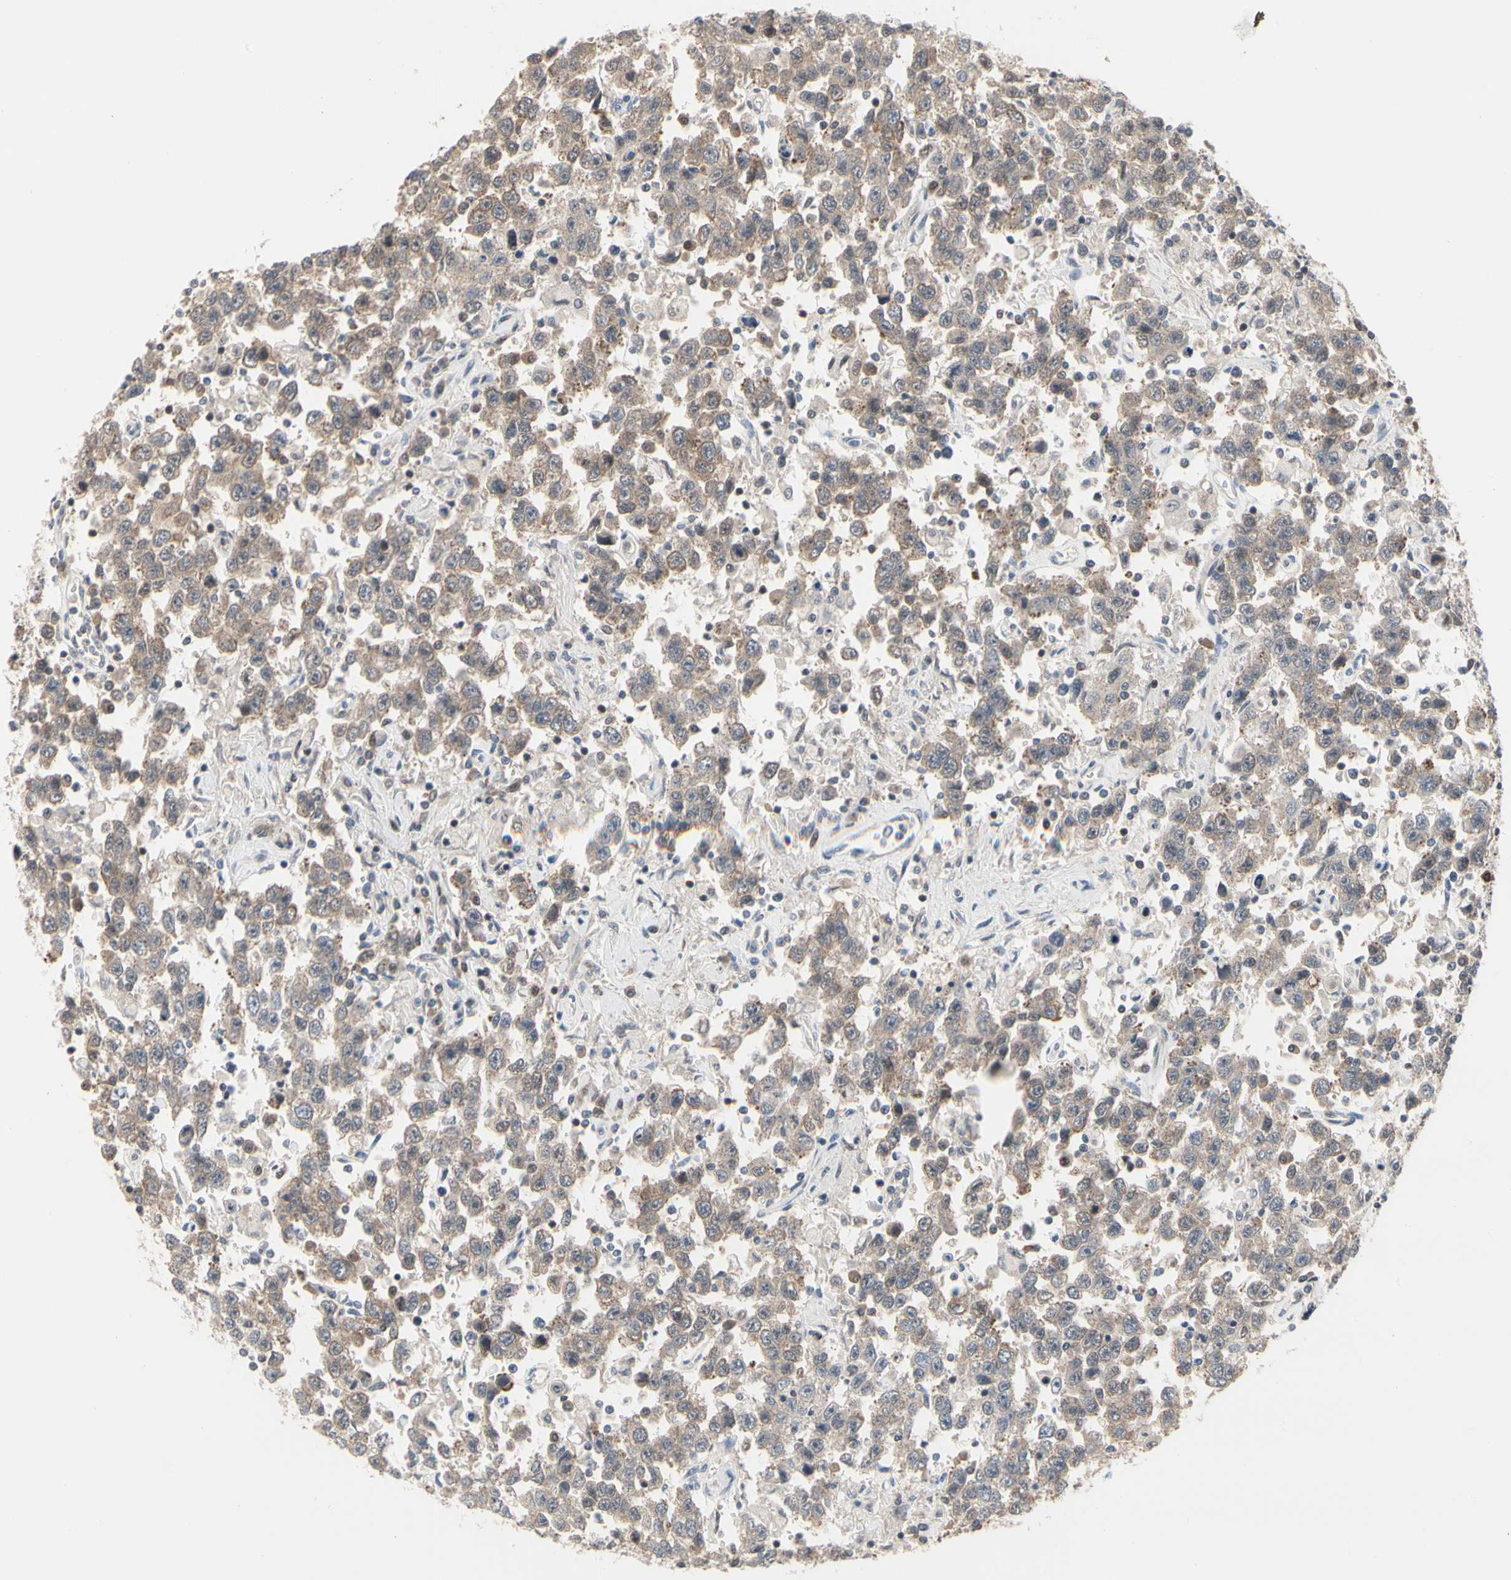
{"staining": {"intensity": "weak", "quantity": ">75%", "location": "cytoplasmic/membranous"}, "tissue": "testis cancer", "cell_type": "Tumor cells", "image_type": "cancer", "snomed": [{"axis": "morphology", "description": "Seminoma, NOS"}, {"axis": "topography", "description": "Testis"}], "caption": "Protein expression analysis of human testis seminoma reveals weak cytoplasmic/membranous staining in about >75% of tumor cells.", "gene": "CDK5", "patient": {"sex": "male", "age": 41}}